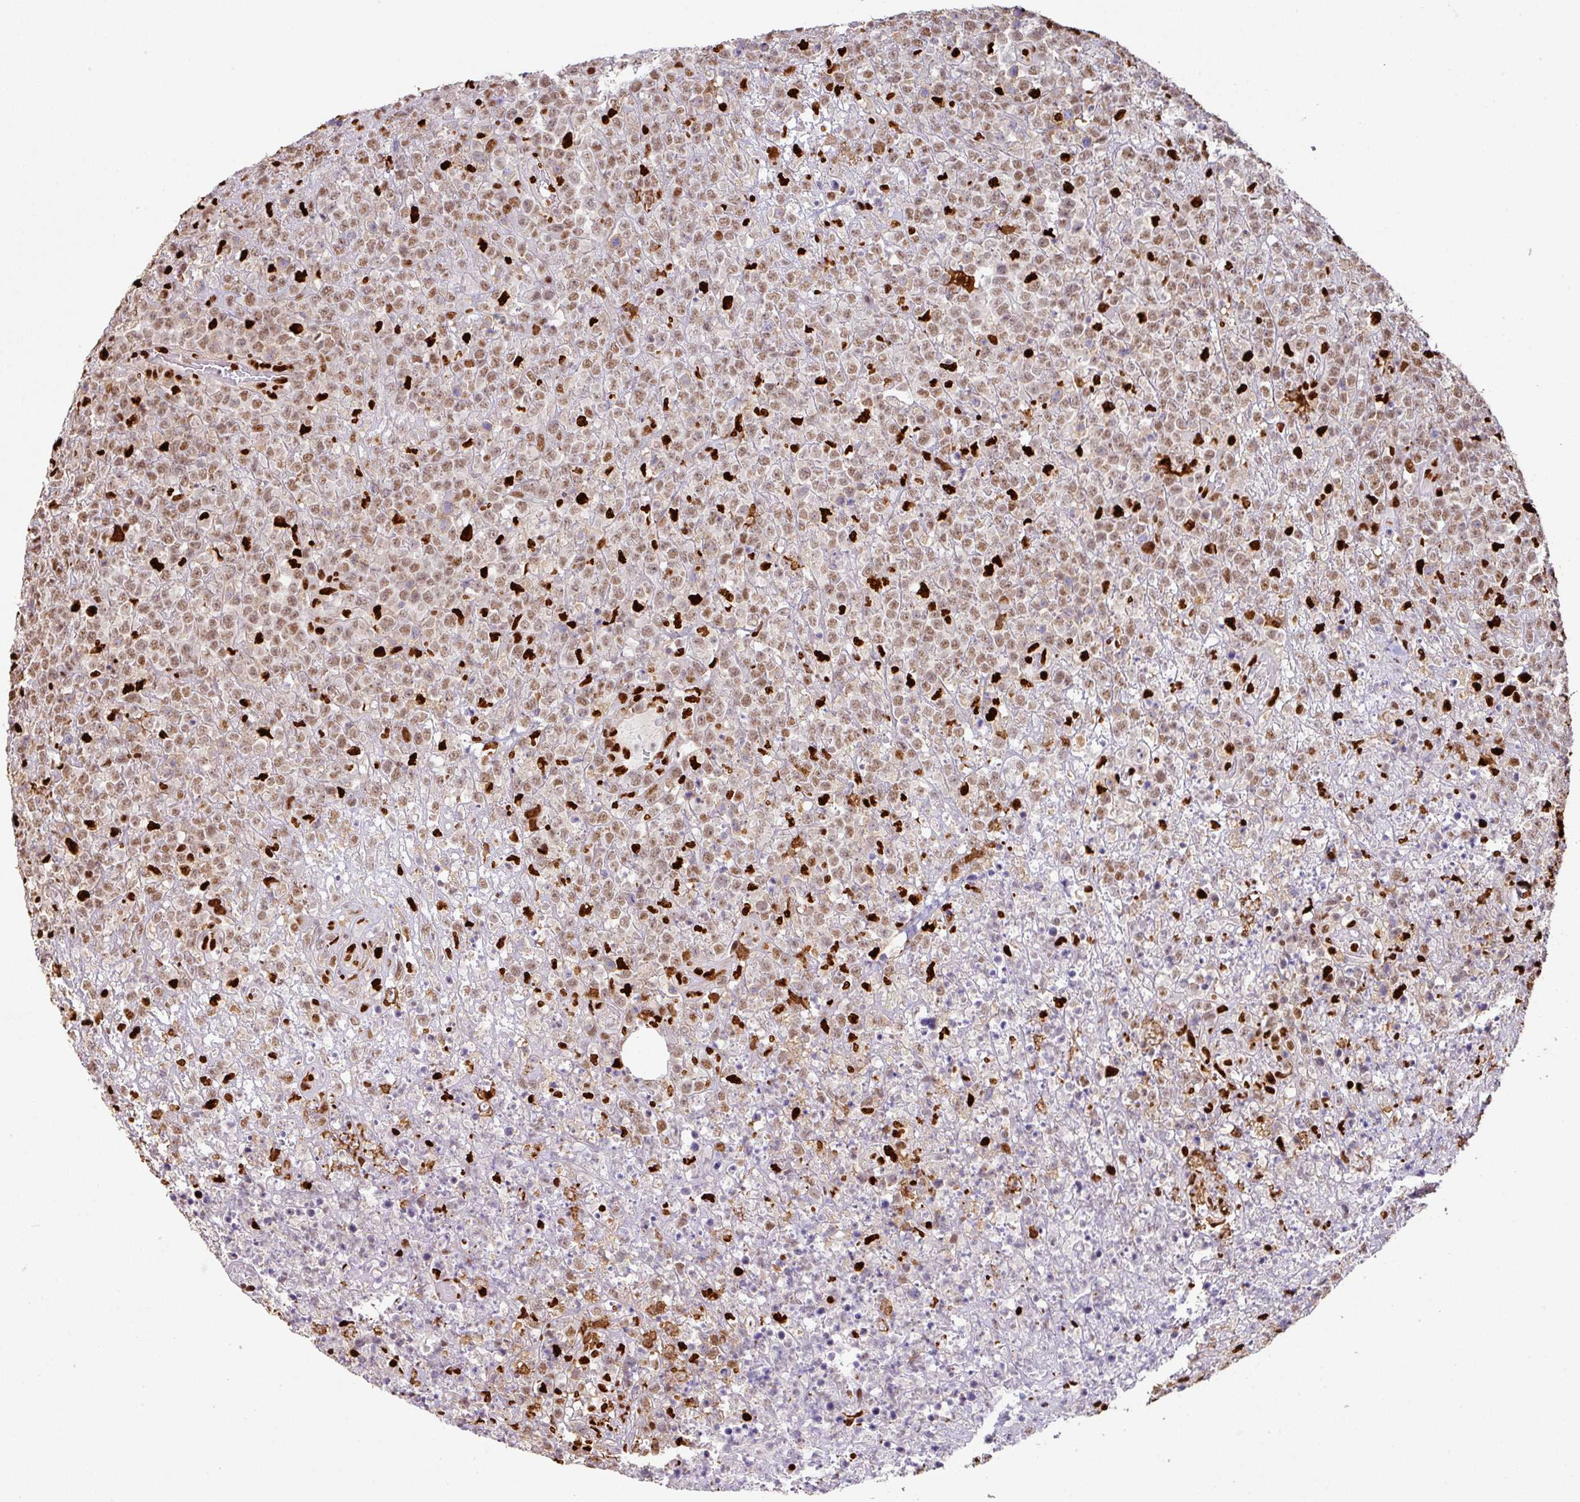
{"staining": {"intensity": "moderate", "quantity": "25%-75%", "location": "nuclear"}, "tissue": "lymphoma", "cell_type": "Tumor cells", "image_type": "cancer", "snomed": [{"axis": "morphology", "description": "Malignant lymphoma, non-Hodgkin's type, High grade"}, {"axis": "topography", "description": "Colon"}], "caption": "Lymphoma tissue reveals moderate nuclear positivity in about 25%-75% of tumor cells Ihc stains the protein in brown and the nuclei are stained blue.", "gene": "SAMHD1", "patient": {"sex": "female", "age": 53}}